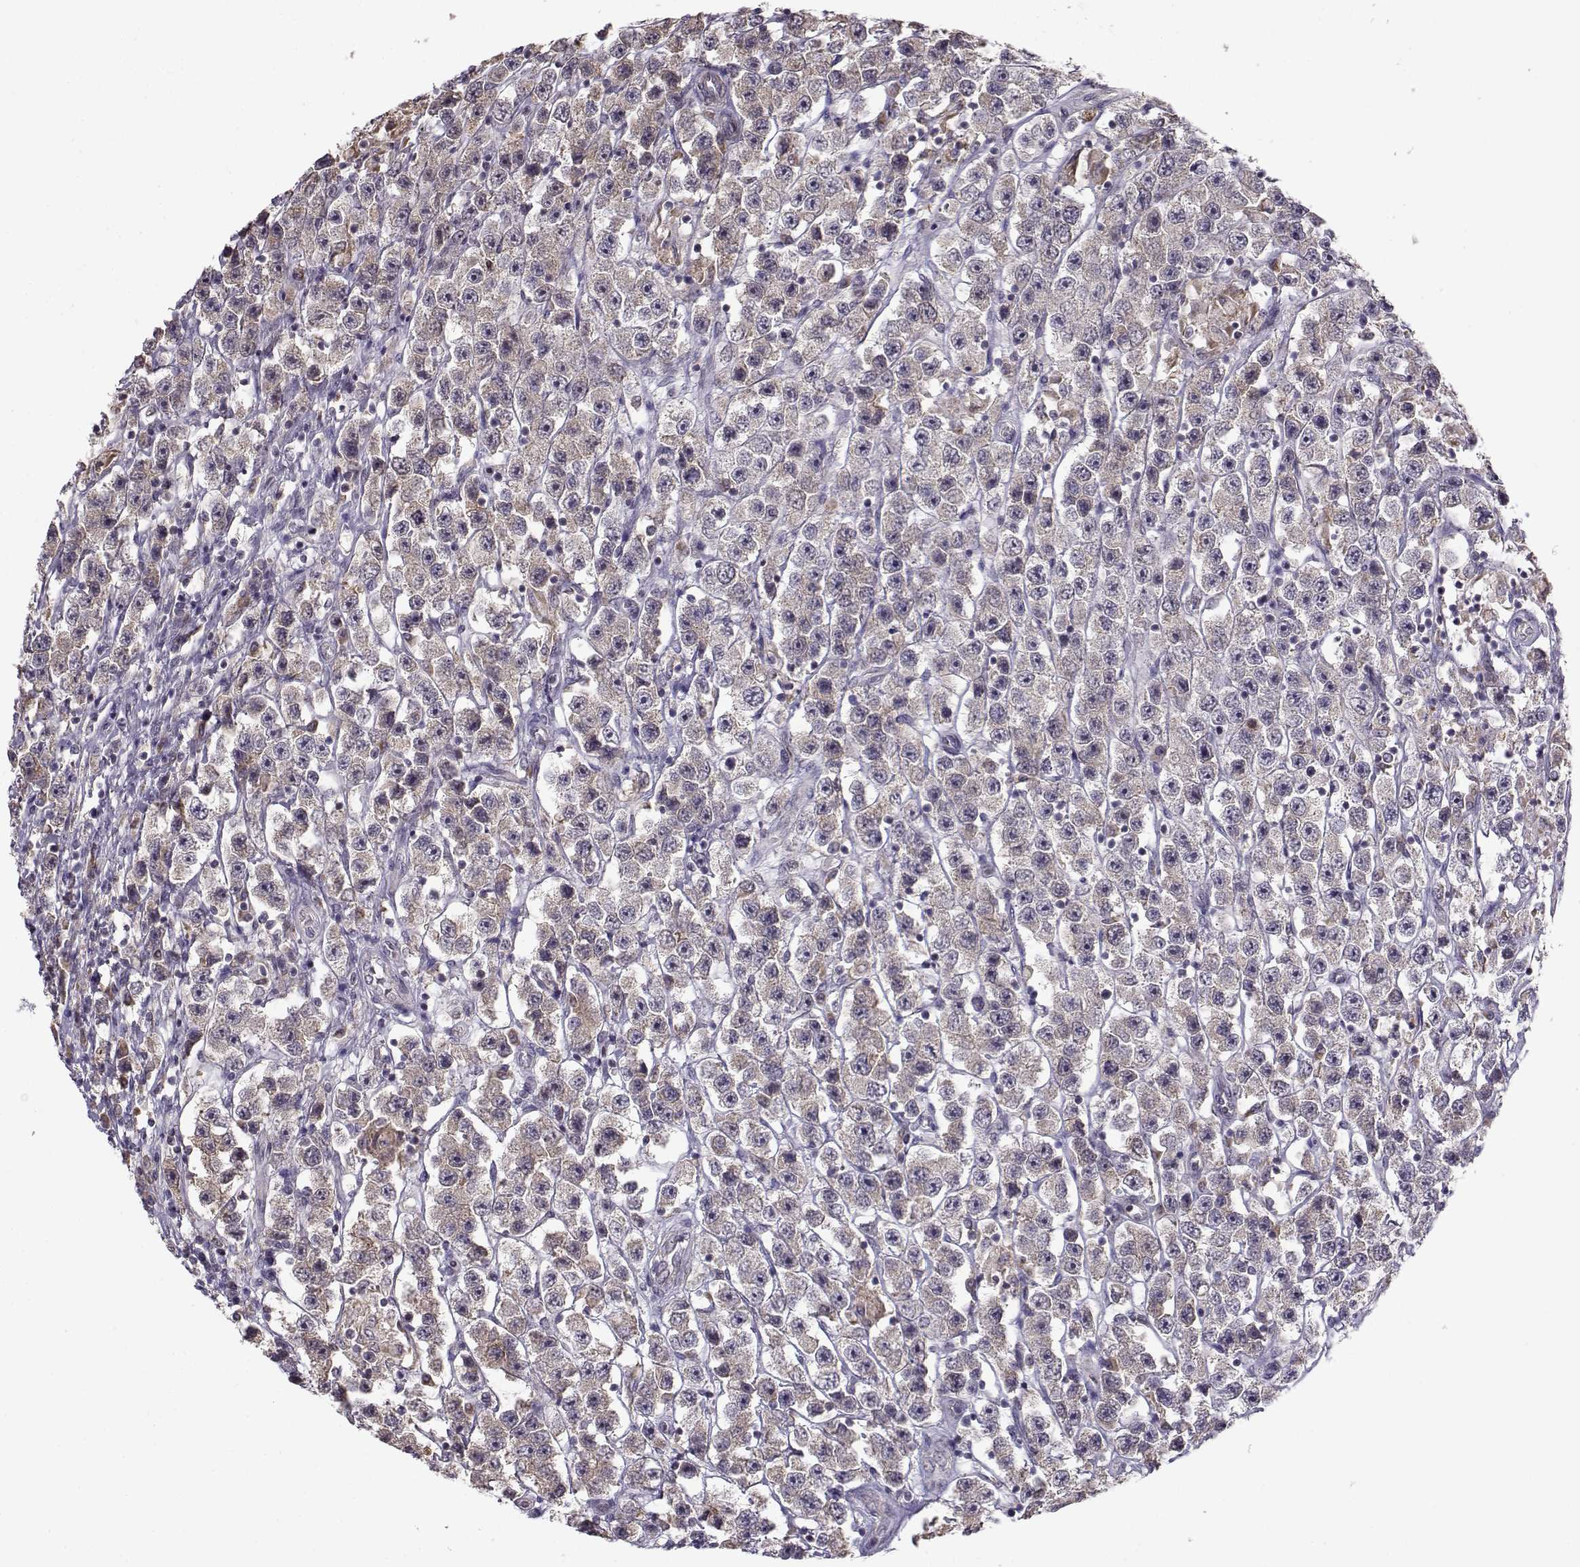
{"staining": {"intensity": "negative", "quantity": "none", "location": "none"}, "tissue": "testis cancer", "cell_type": "Tumor cells", "image_type": "cancer", "snomed": [{"axis": "morphology", "description": "Seminoma, NOS"}, {"axis": "topography", "description": "Testis"}], "caption": "Immunohistochemistry histopathology image of human testis cancer (seminoma) stained for a protein (brown), which demonstrates no positivity in tumor cells. (Stains: DAB (3,3'-diaminobenzidine) immunohistochemistry (IHC) with hematoxylin counter stain, Microscopy: brightfield microscopy at high magnification).", "gene": "ENTPD8", "patient": {"sex": "male", "age": 45}}